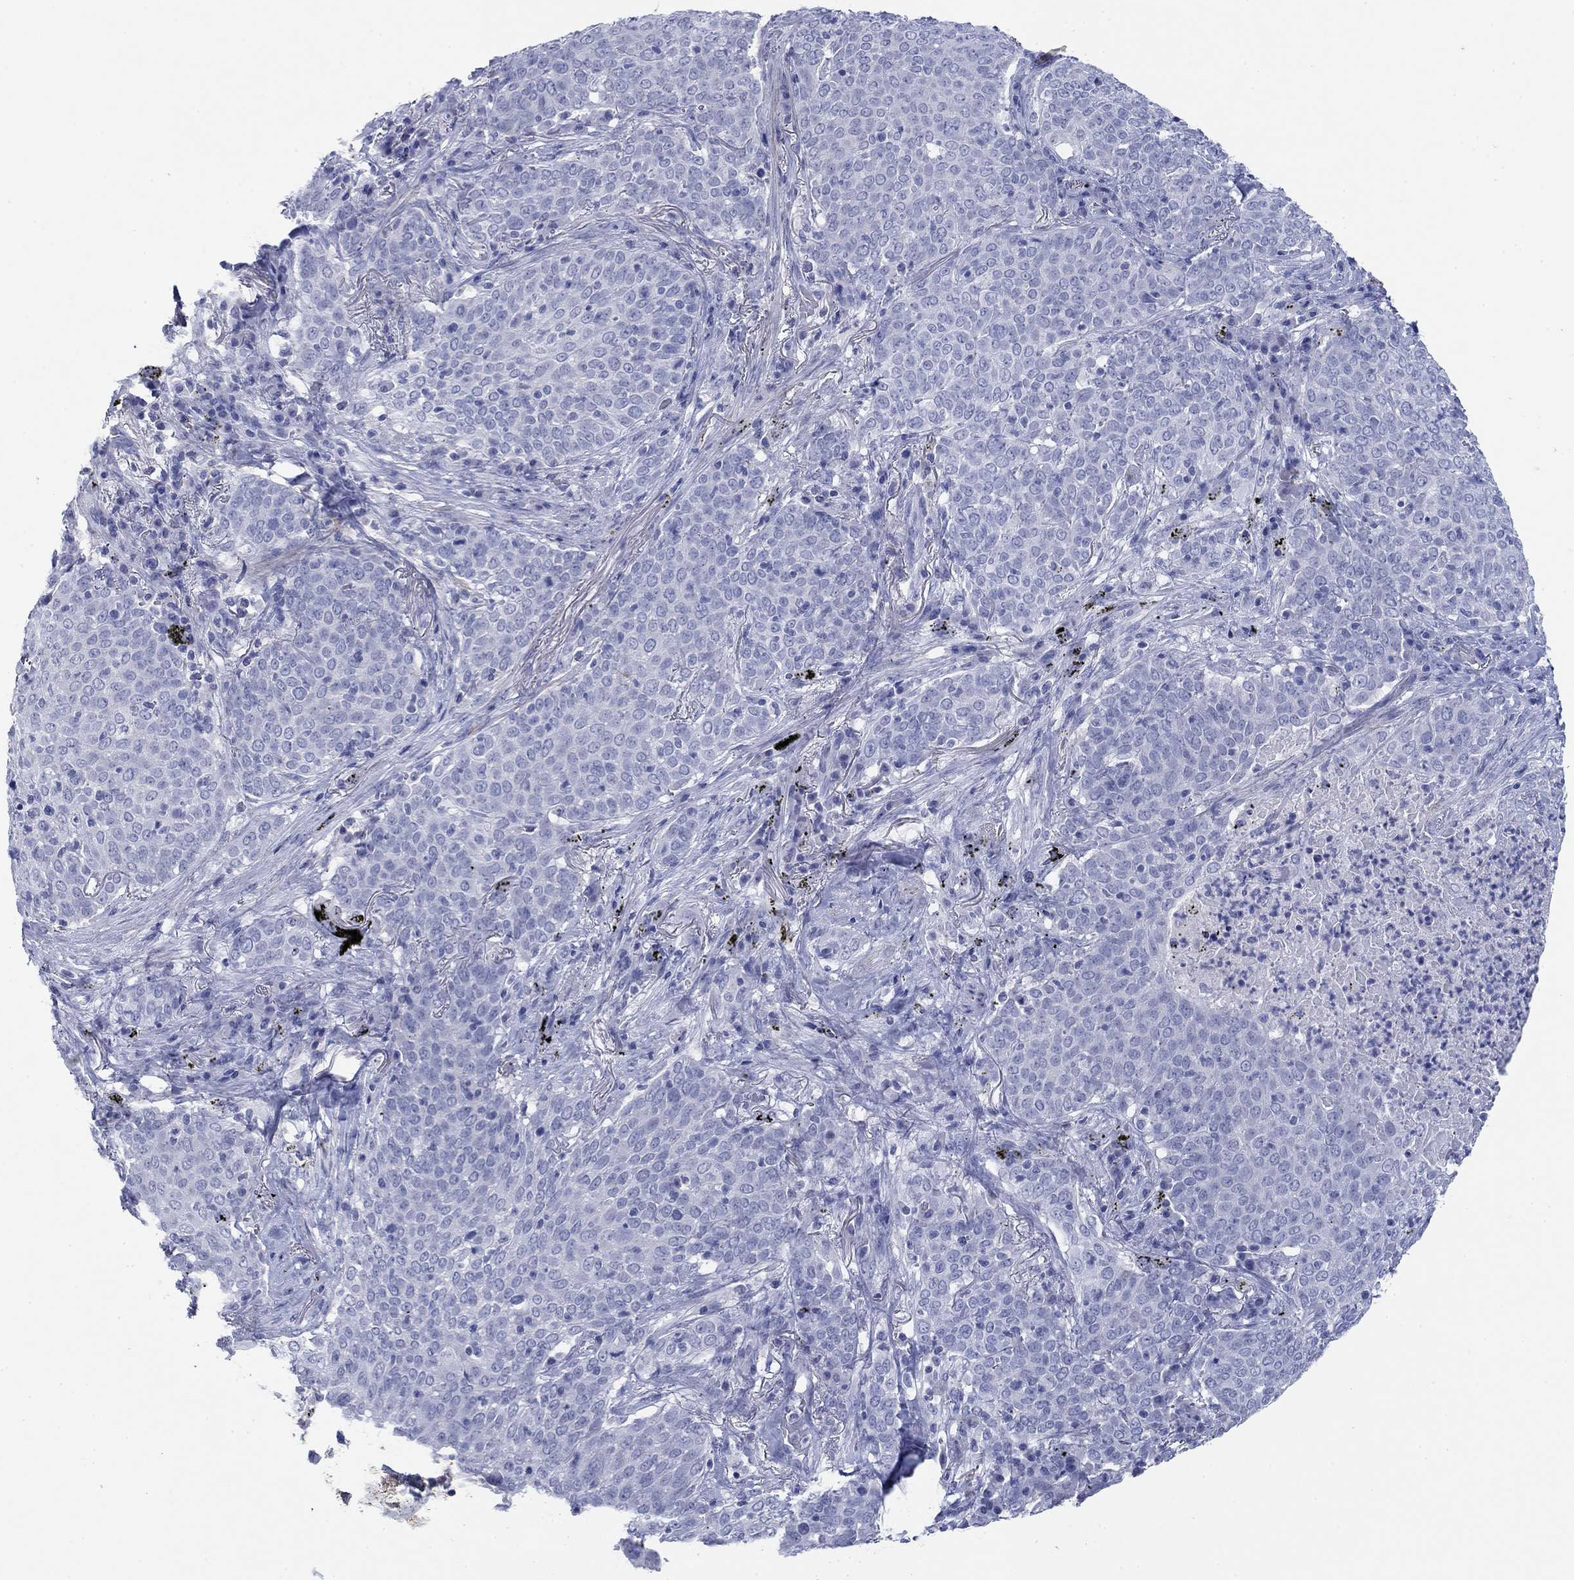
{"staining": {"intensity": "negative", "quantity": "none", "location": "none"}, "tissue": "lung cancer", "cell_type": "Tumor cells", "image_type": "cancer", "snomed": [{"axis": "morphology", "description": "Squamous cell carcinoma, NOS"}, {"axis": "topography", "description": "Lung"}], "caption": "The histopathology image exhibits no staining of tumor cells in lung squamous cell carcinoma.", "gene": "PDYN", "patient": {"sex": "male", "age": 82}}